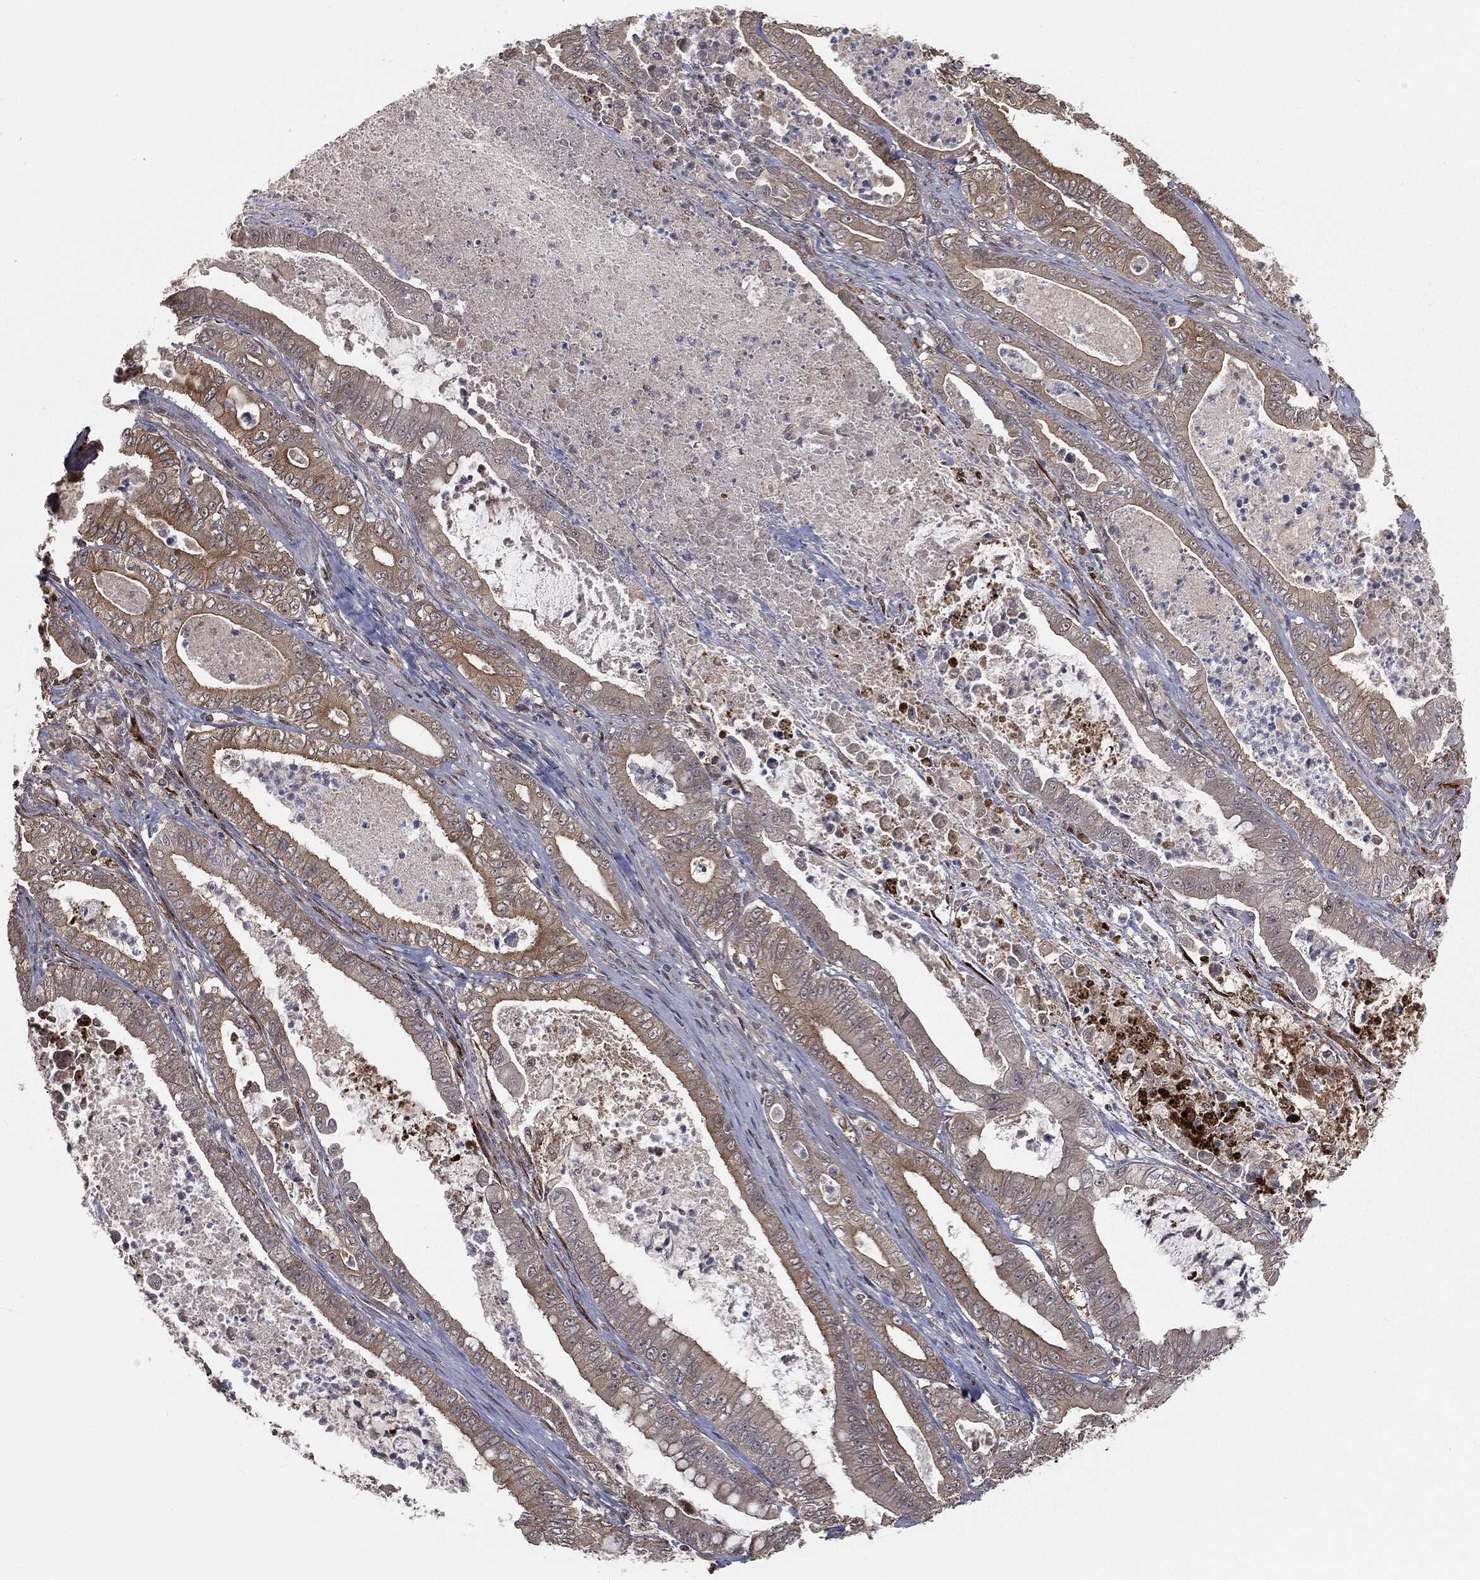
{"staining": {"intensity": "moderate", "quantity": "<25%", "location": "cytoplasmic/membranous"}, "tissue": "pancreatic cancer", "cell_type": "Tumor cells", "image_type": "cancer", "snomed": [{"axis": "morphology", "description": "Adenocarcinoma, NOS"}, {"axis": "topography", "description": "Pancreas"}], "caption": "This micrograph demonstrates pancreatic cancer stained with immunohistochemistry to label a protein in brown. The cytoplasmic/membranous of tumor cells show moderate positivity for the protein. Nuclei are counter-stained blue.", "gene": "FBXO7", "patient": {"sex": "male", "age": 71}}